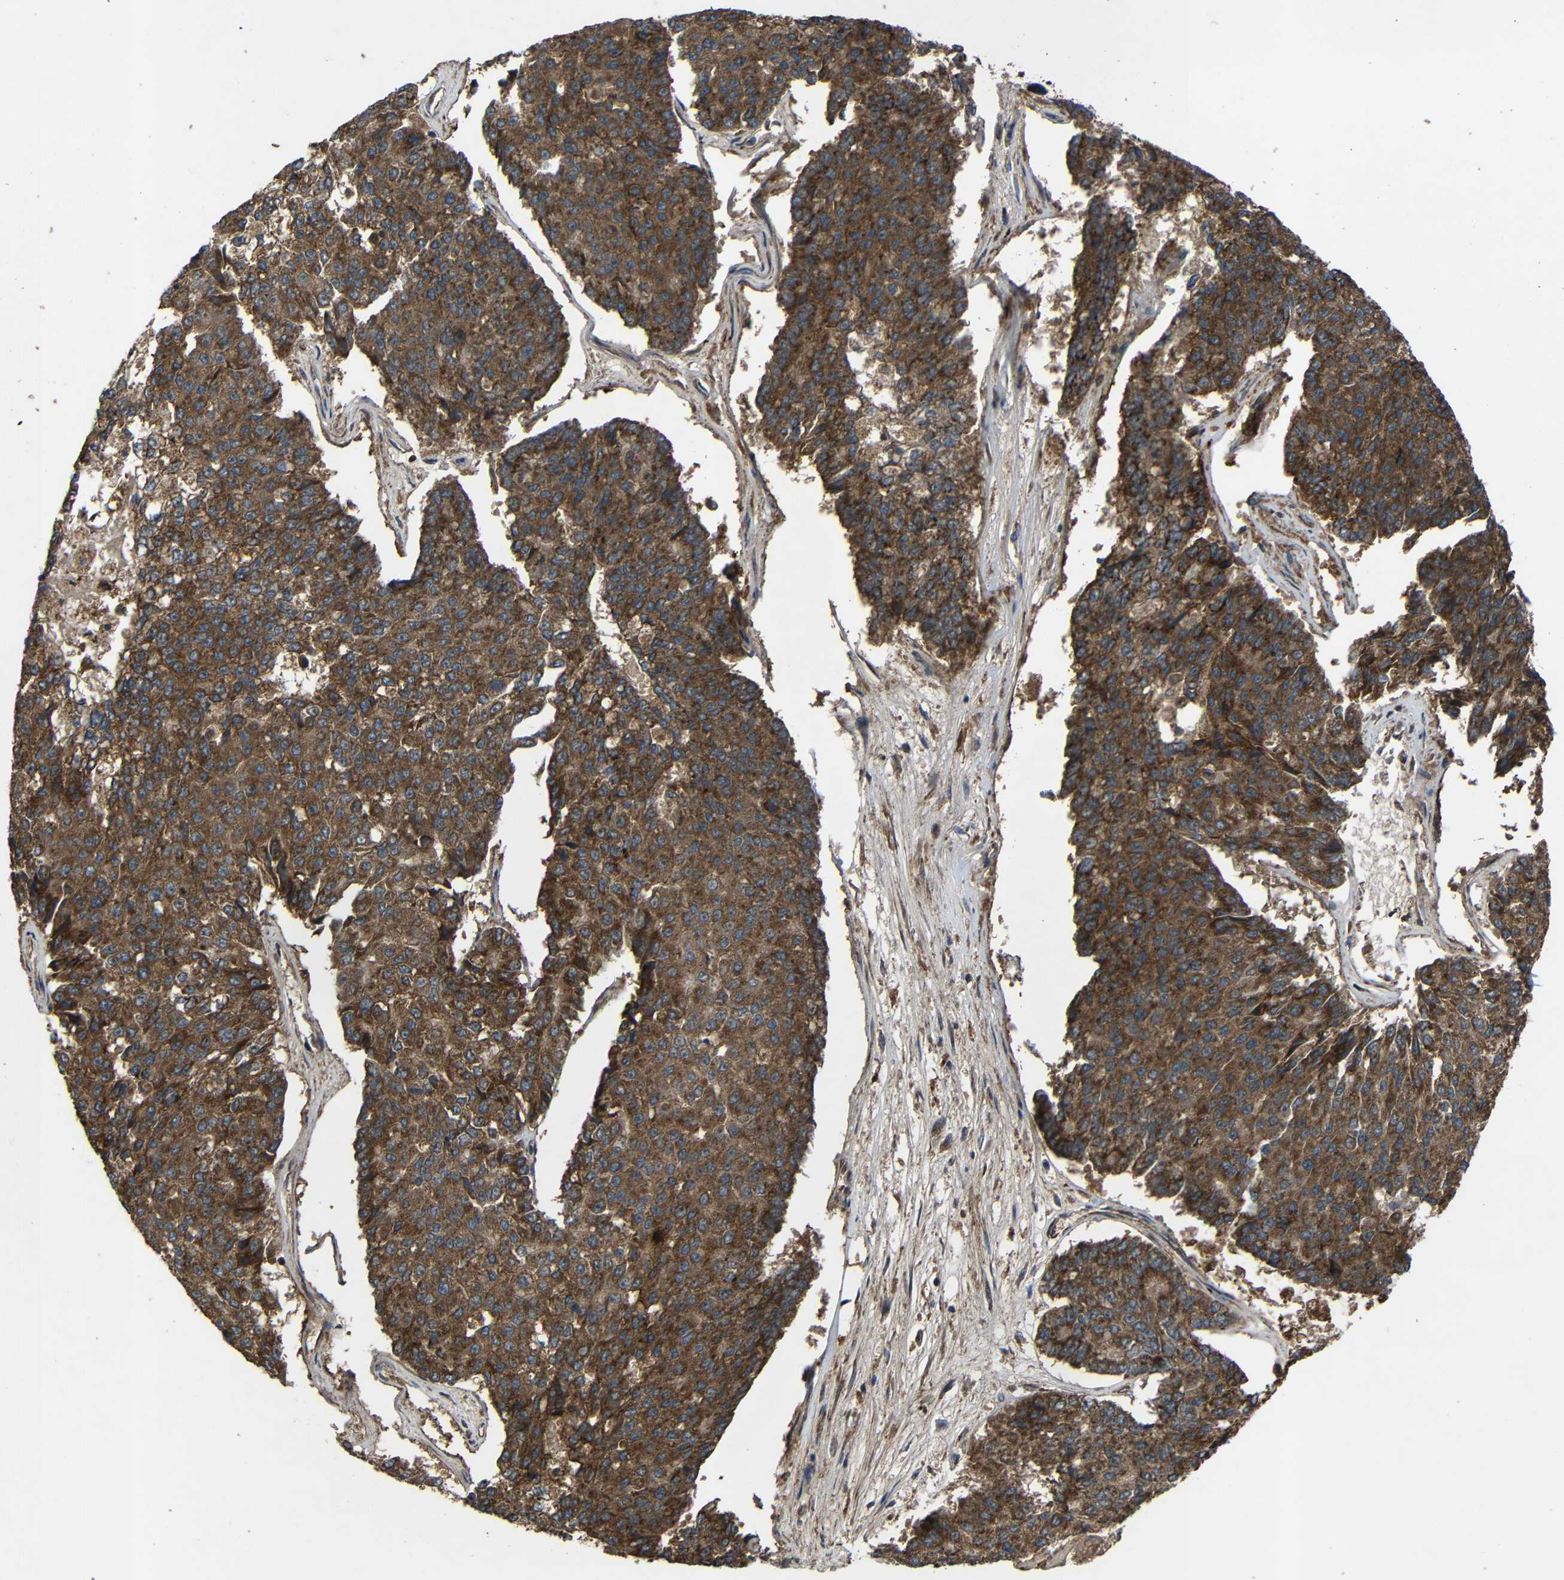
{"staining": {"intensity": "moderate", "quantity": ">75%", "location": "cytoplasmic/membranous"}, "tissue": "pancreatic cancer", "cell_type": "Tumor cells", "image_type": "cancer", "snomed": [{"axis": "morphology", "description": "Adenocarcinoma, NOS"}, {"axis": "topography", "description": "Pancreas"}], "caption": "Pancreatic cancer stained with a brown dye exhibits moderate cytoplasmic/membranous positive expression in about >75% of tumor cells.", "gene": "C1GALT1", "patient": {"sex": "male", "age": 50}}